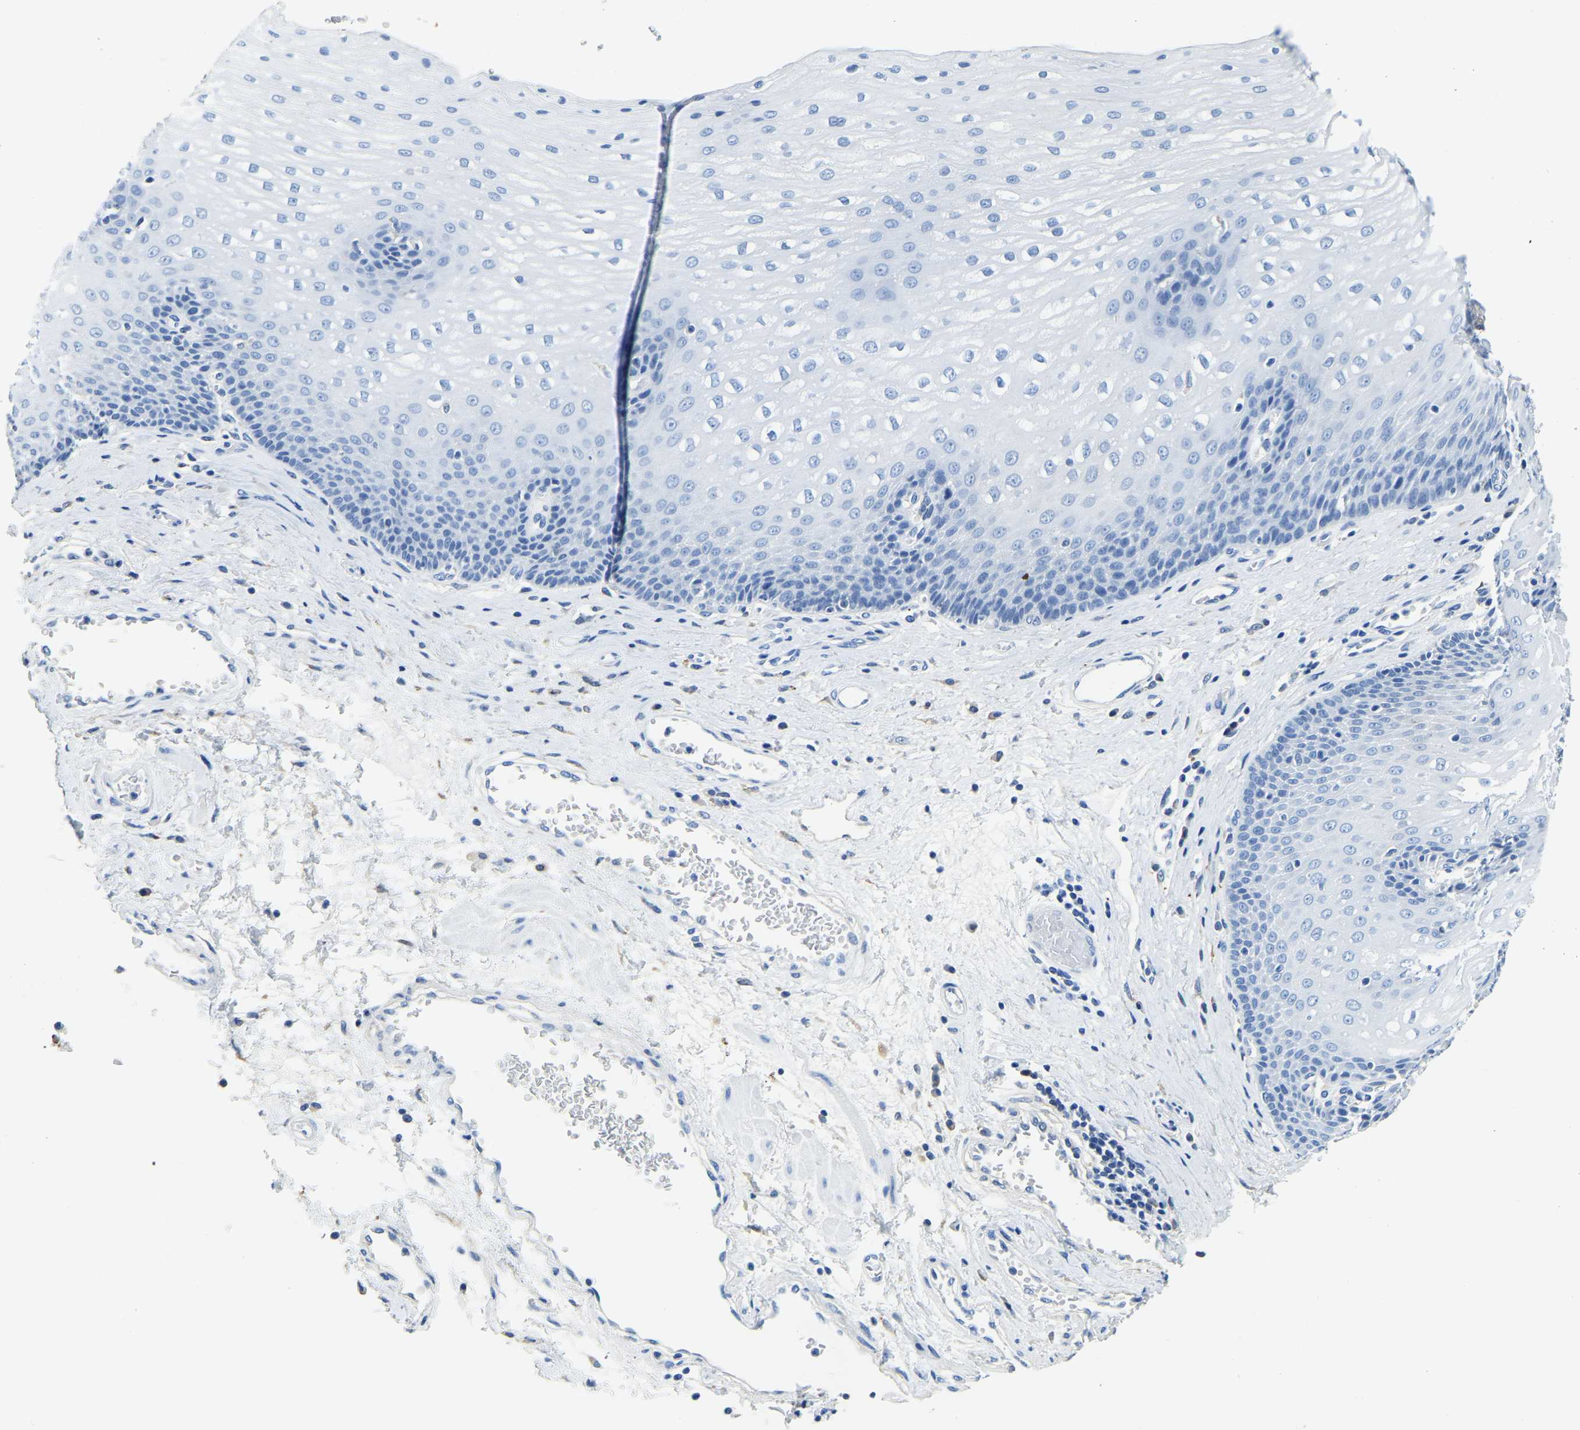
{"staining": {"intensity": "negative", "quantity": "none", "location": "none"}, "tissue": "esophagus", "cell_type": "Squamous epithelial cells", "image_type": "normal", "snomed": [{"axis": "morphology", "description": "Normal tissue, NOS"}, {"axis": "topography", "description": "Esophagus"}], "caption": "High magnification brightfield microscopy of normal esophagus stained with DAB (3,3'-diaminobenzidine) (brown) and counterstained with hematoxylin (blue): squamous epithelial cells show no significant staining.", "gene": "ZDHHC13", "patient": {"sex": "male", "age": 48}}